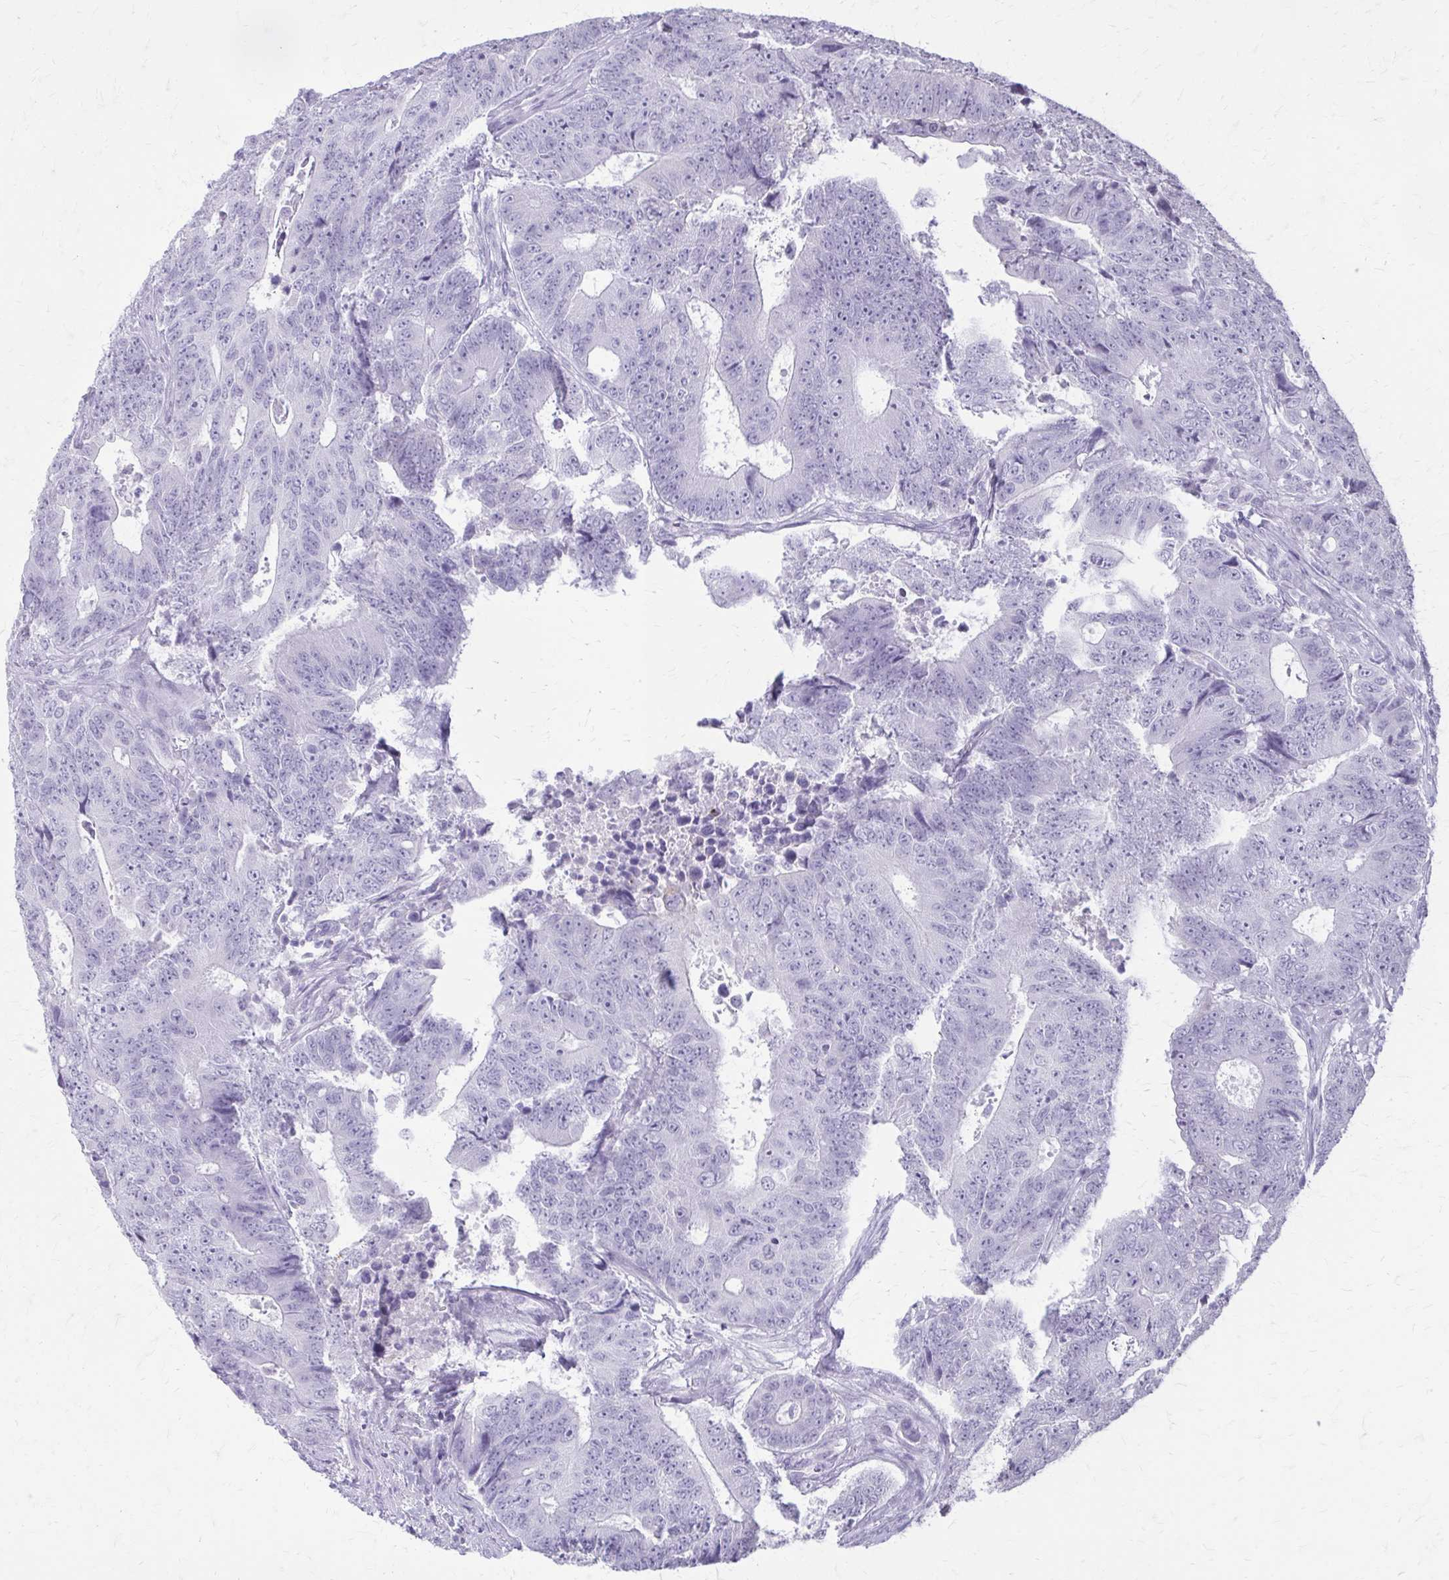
{"staining": {"intensity": "negative", "quantity": "none", "location": "none"}, "tissue": "colorectal cancer", "cell_type": "Tumor cells", "image_type": "cancer", "snomed": [{"axis": "morphology", "description": "Adenocarcinoma, NOS"}, {"axis": "topography", "description": "Colon"}], "caption": "Immunohistochemistry (IHC) photomicrograph of human colorectal cancer stained for a protein (brown), which shows no staining in tumor cells.", "gene": "KRT5", "patient": {"sex": "female", "age": 48}}